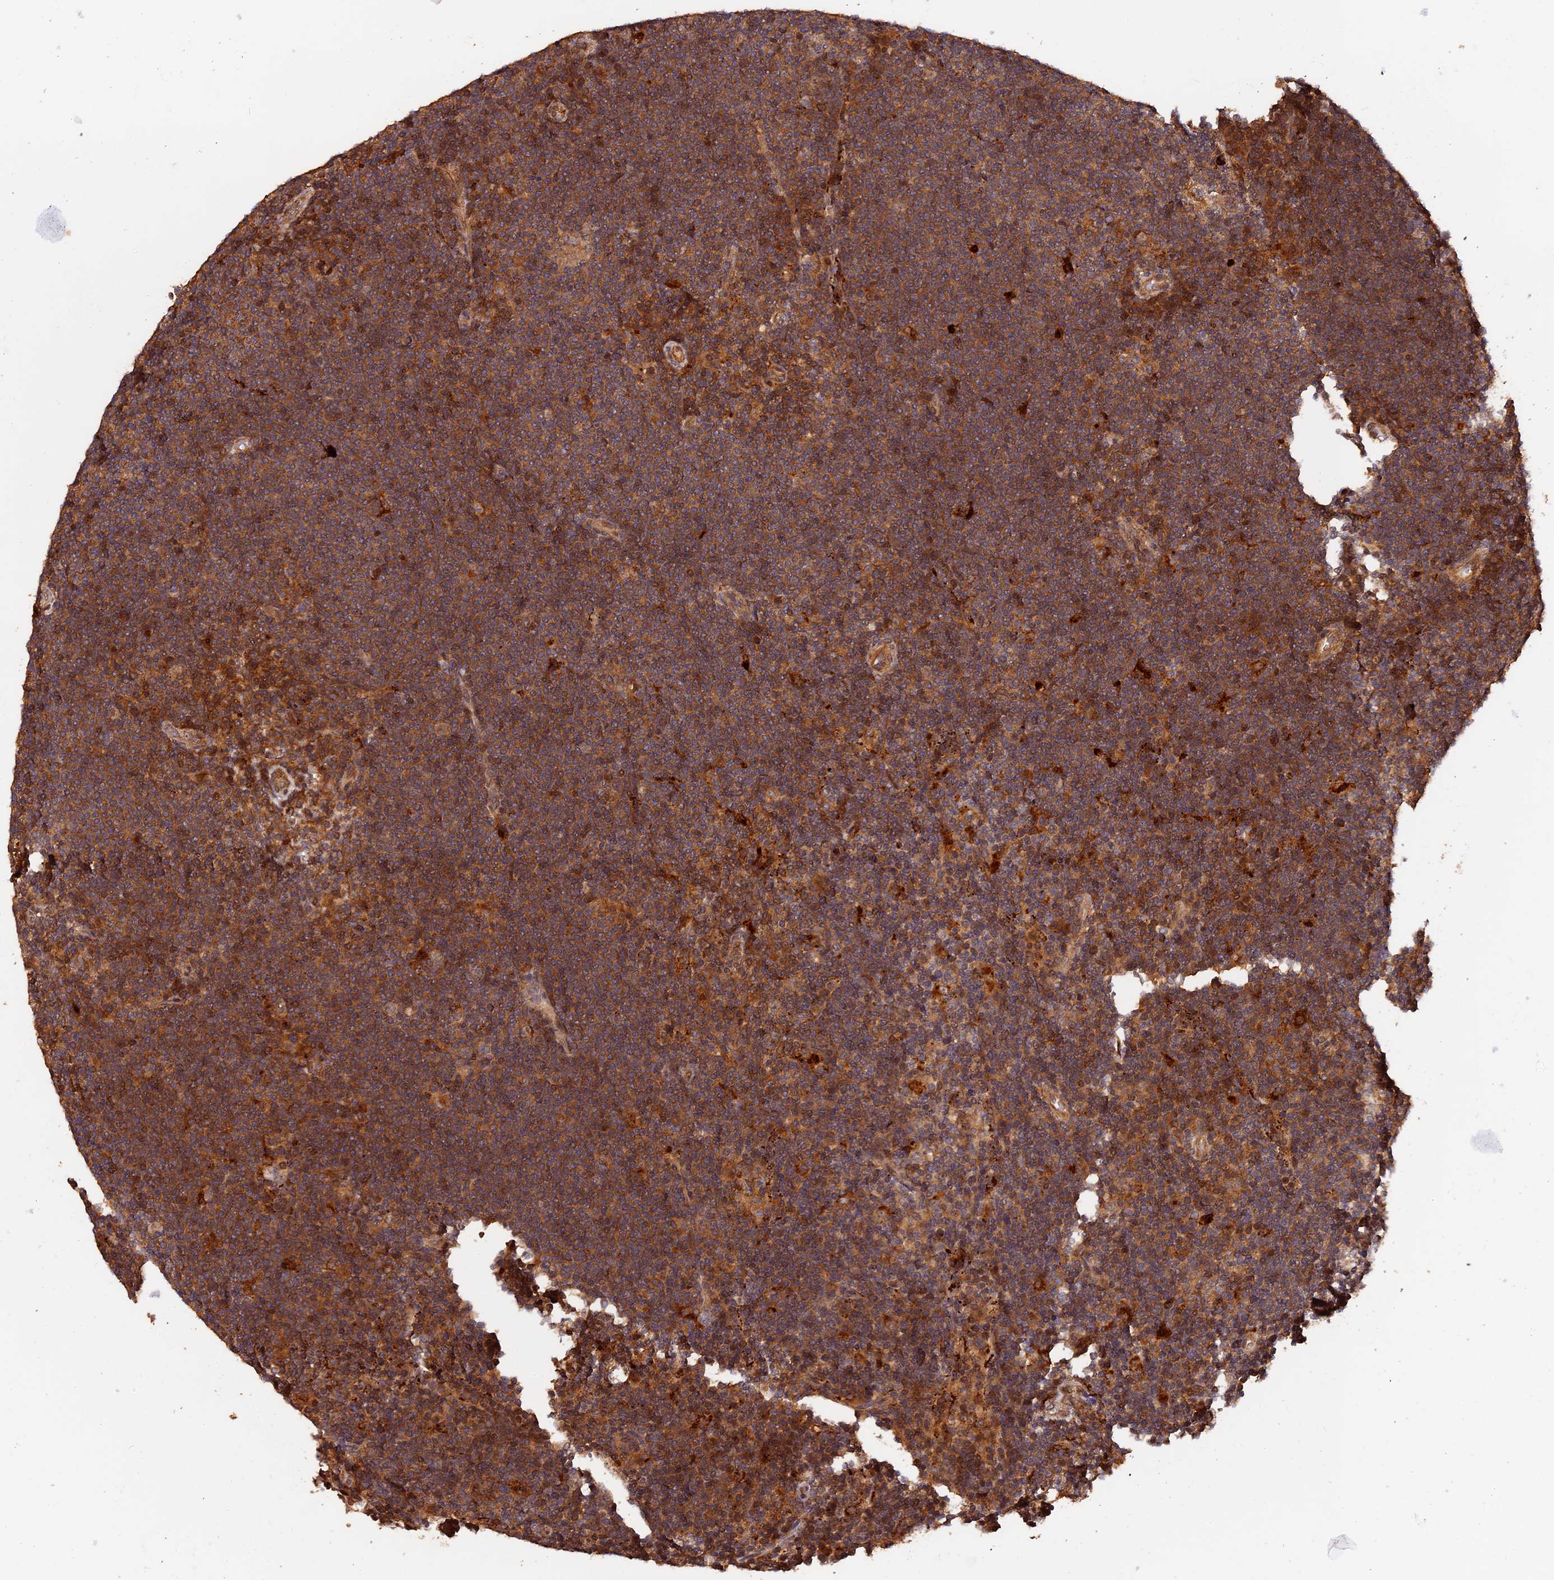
{"staining": {"intensity": "moderate", "quantity": ">75%", "location": "cytoplasmic/membranous"}, "tissue": "lymphoma", "cell_type": "Tumor cells", "image_type": "cancer", "snomed": [{"axis": "morphology", "description": "Hodgkin's disease, NOS"}, {"axis": "topography", "description": "Lymph node"}], "caption": "Protein staining by immunohistochemistry (IHC) shows moderate cytoplasmic/membranous expression in about >75% of tumor cells in Hodgkin's disease.", "gene": "MMP15", "patient": {"sex": "female", "age": 57}}